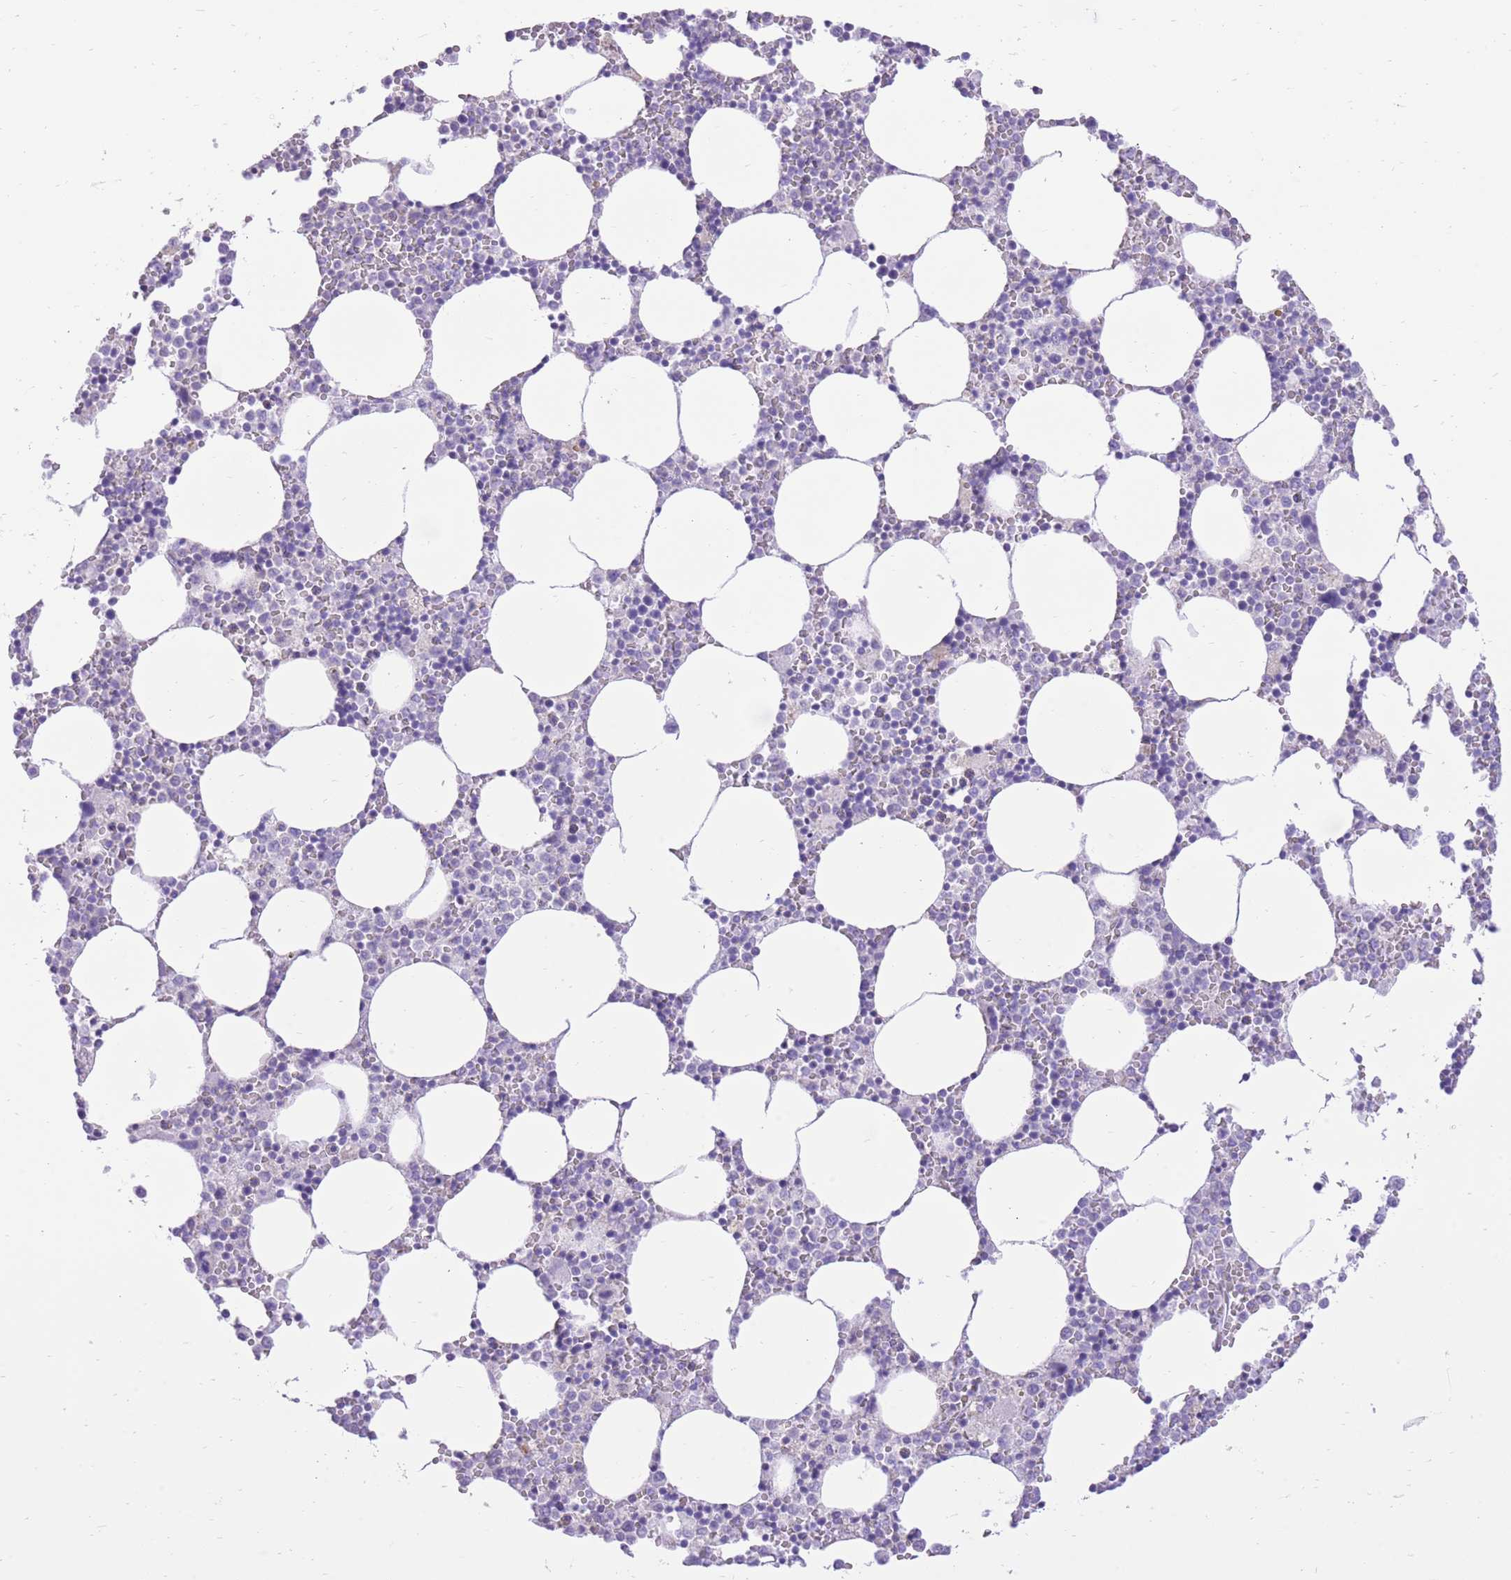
{"staining": {"intensity": "negative", "quantity": "none", "location": "none"}, "tissue": "bone marrow", "cell_type": "Hematopoietic cells", "image_type": "normal", "snomed": [{"axis": "morphology", "description": "Normal tissue, NOS"}, {"axis": "topography", "description": "Bone marrow"}], "caption": "Immunohistochemistry (IHC) micrograph of normal bone marrow: human bone marrow stained with DAB (3,3'-diaminobenzidine) shows no significant protein positivity in hematopoietic cells.", "gene": "SLC4A4", "patient": {"sex": "female", "age": 64}}